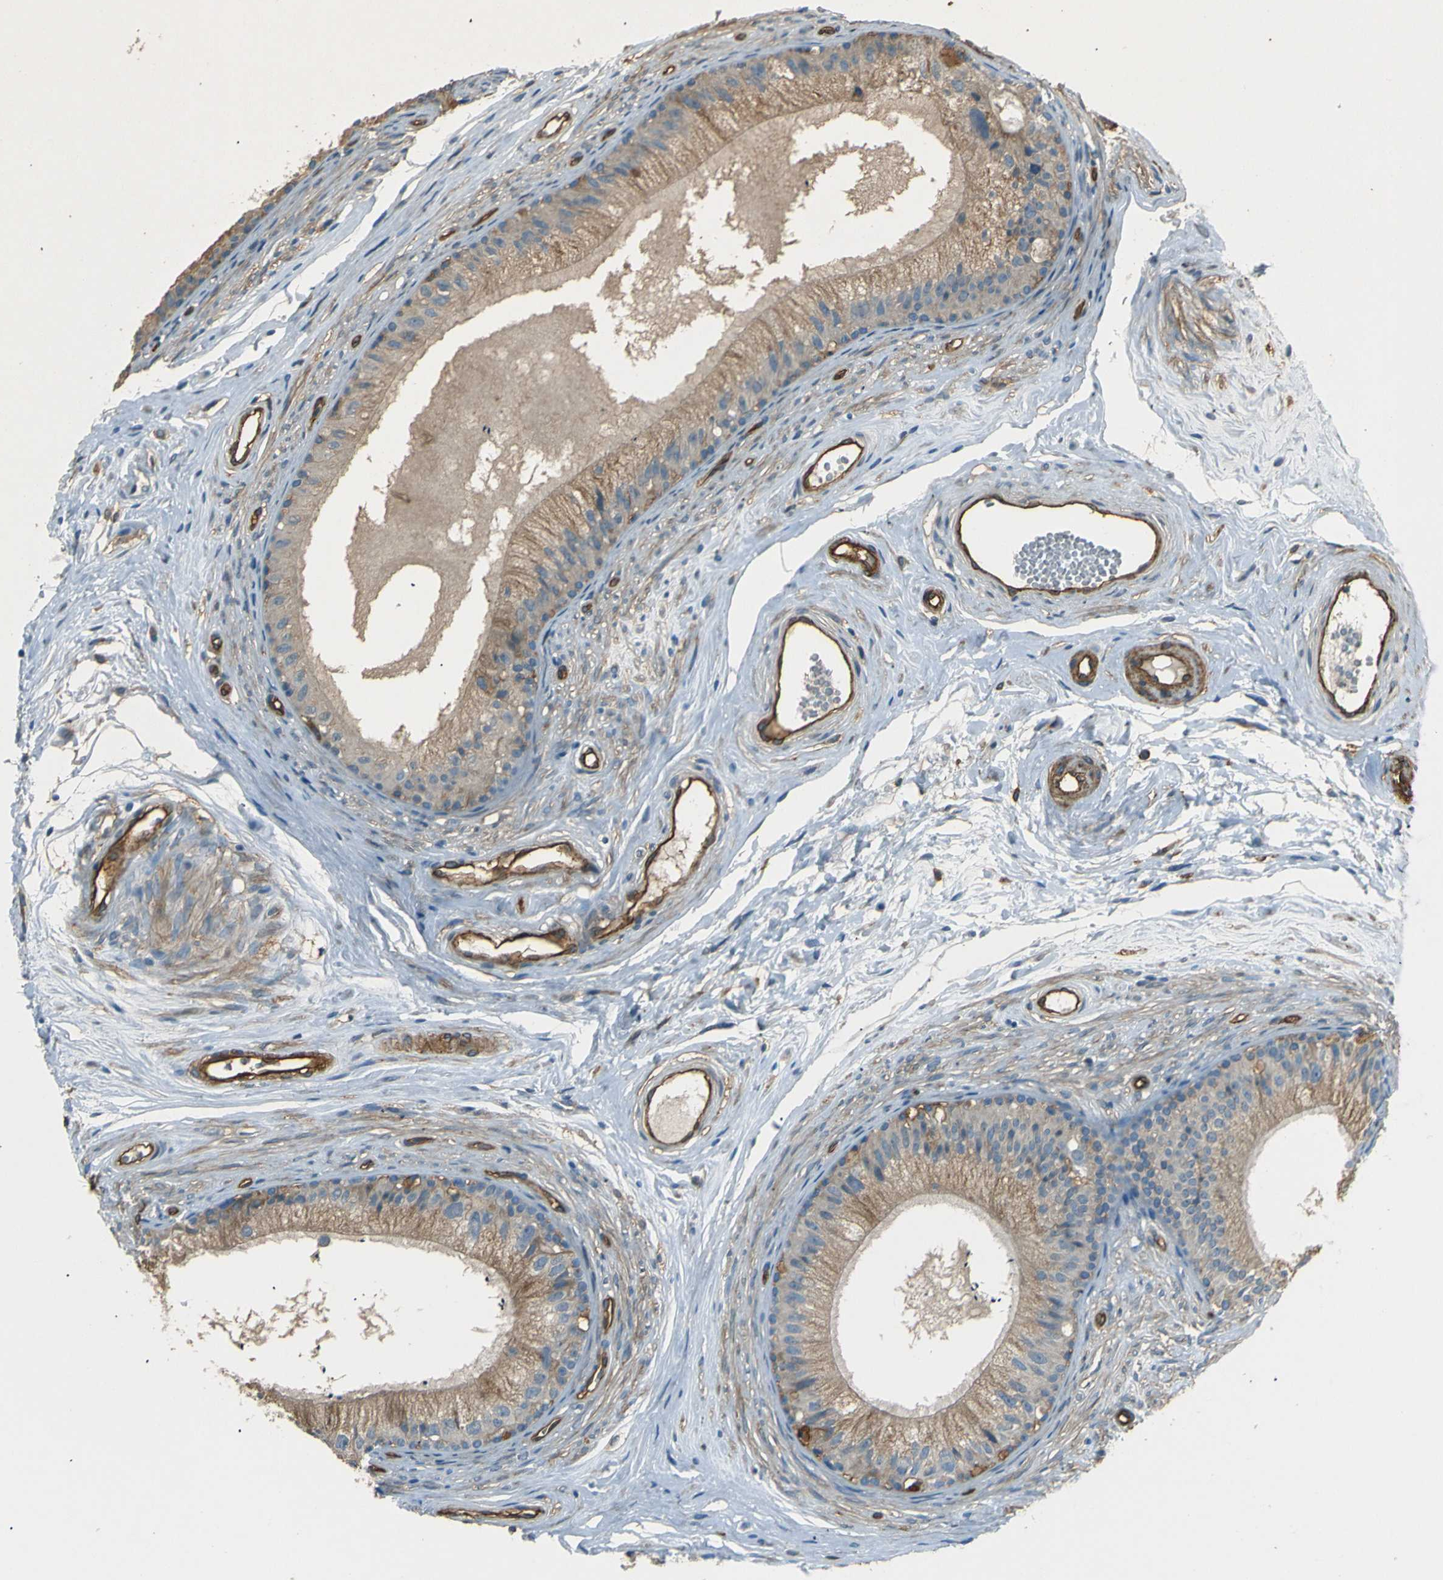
{"staining": {"intensity": "moderate", "quantity": ">75%", "location": "cytoplasmic/membranous"}, "tissue": "epididymis", "cell_type": "Glandular cells", "image_type": "normal", "snomed": [{"axis": "morphology", "description": "Normal tissue, NOS"}, {"axis": "topography", "description": "Epididymis"}], "caption": "Immunohistochemical staining of unremarkable epididymis demonstrates medium levels of moderate cytoplasmic/membranous staining in about >75% of glandular cells. The protein is shown in brown color, while the nuclei are stained blue.", "gene": "ENTPD1", "patient": {"sex": "male", "age": 56}}